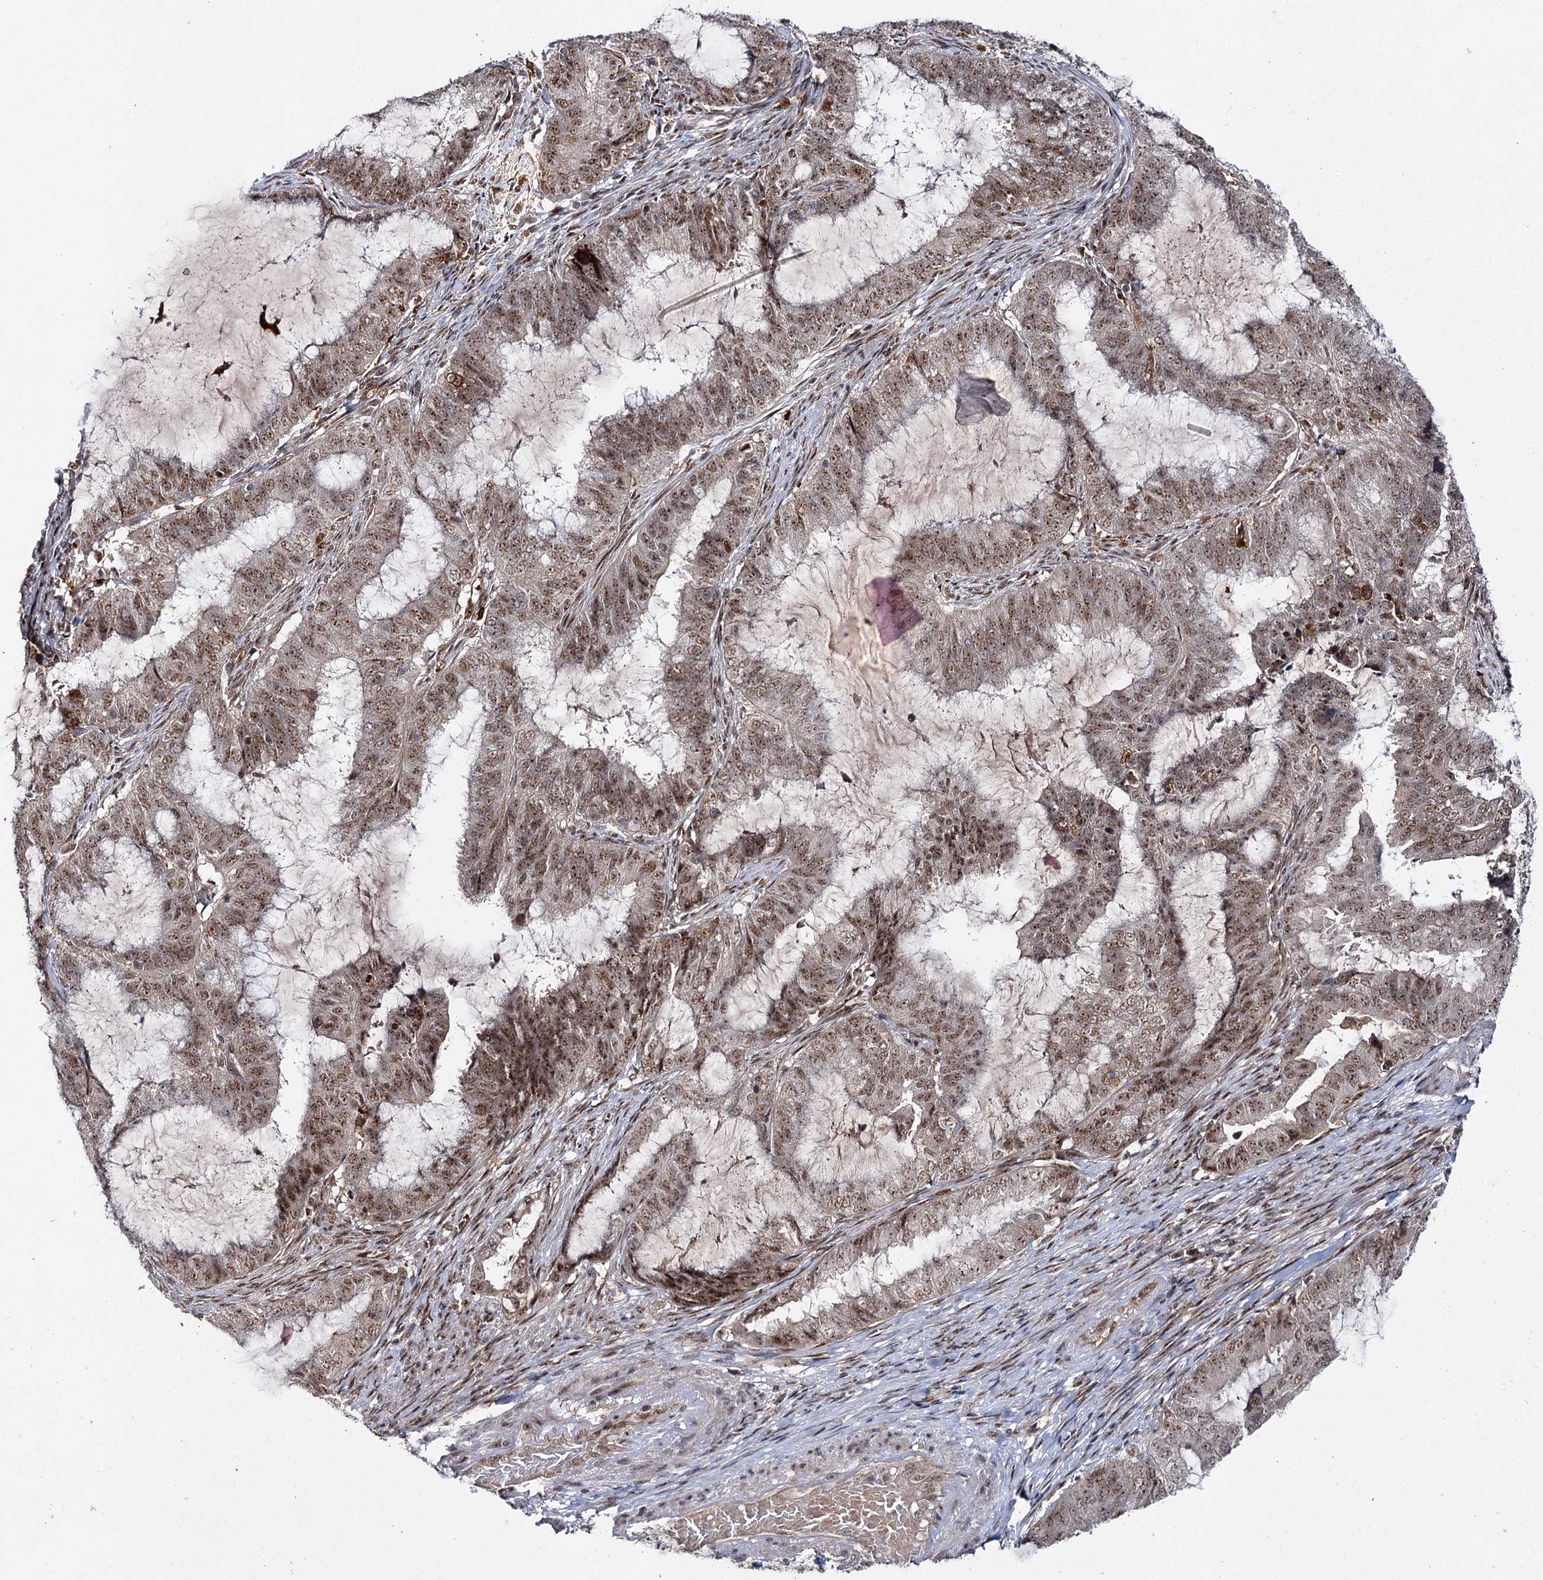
{"staining": {"intensity": "moderate", "quantity": ">75%", "location": "nuclear"}, "tissue": "endometrial cancer", "cell_type": "Tumor cells", "image_type": "cancer", "snomed": [{"axis": "morphology", "description": "Adenocarcinoma, NOS"}, {"axis": "topography", "description": "Endometrium"}], "caption": "A high-resolution image shows IHC staining of endometrial cancer, which displays moderate nuclear positivity in approximately >75% of tumor cells.", "gene": "BUD13", "patient": {"sex": "female", "age": 51}}